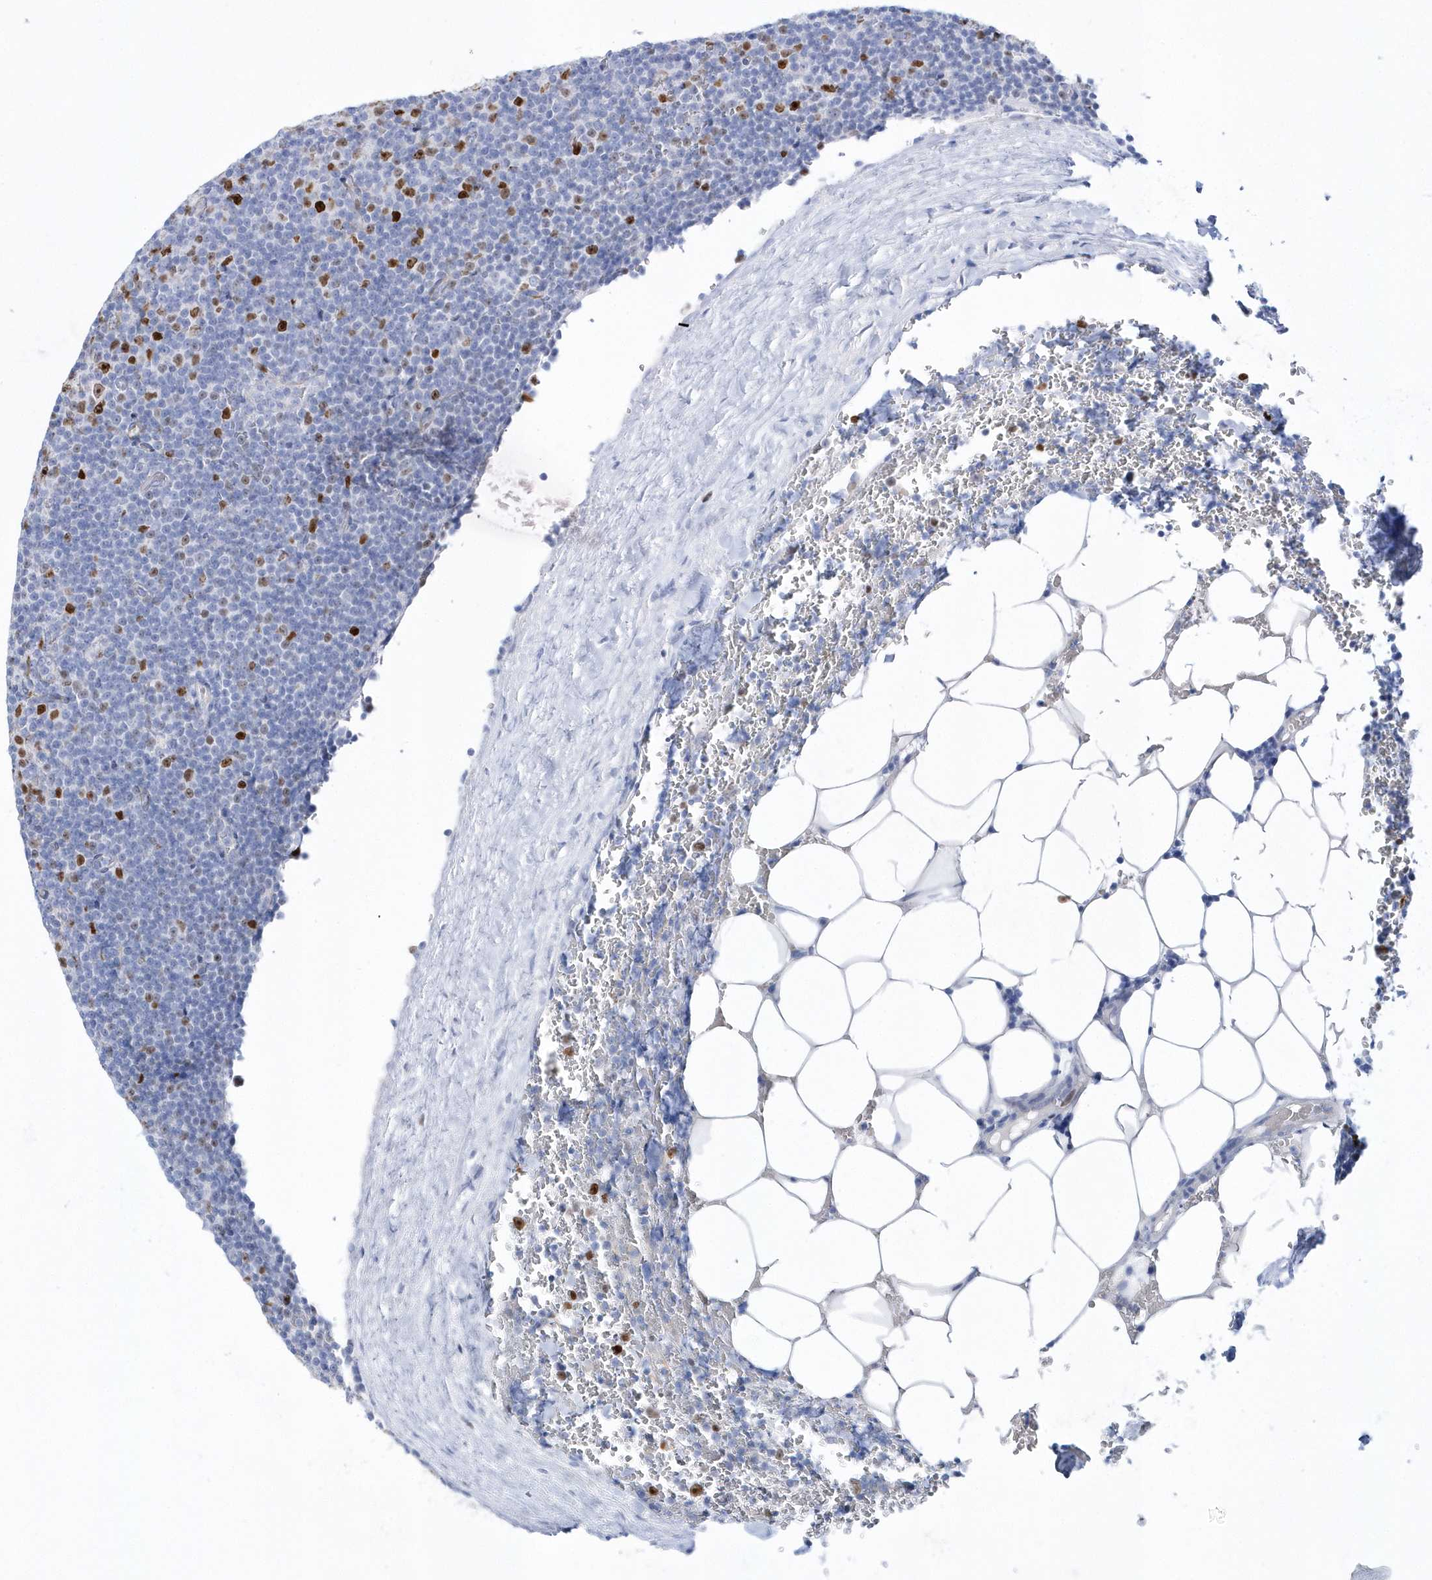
{"staining": {"intensity": "strong", "quantity": "<25%", "location": "nuclear"}, "tissue": "lymphoma", "cell_type": "Tumor cells", "image_type": "cancer", "snomed": [{"axis": "morphology", "description": "Malignant lymphoma, non-Hodgkin's type, Low grade"}, {"axis": "topography", "description": "Lymph node"}], "caption": "IHC staining of lymphoma, which exhibits medium levels of strong nuclear expression in approximately <25% of tumor cells indicating strong nuclear protein expression. The staining was performed using DAB (brown) for protein detection and nuclei were counterstained in hematoxylin (blue).", "gene": "TMCO6", "patient": {"sex": "female", "age": 67}}